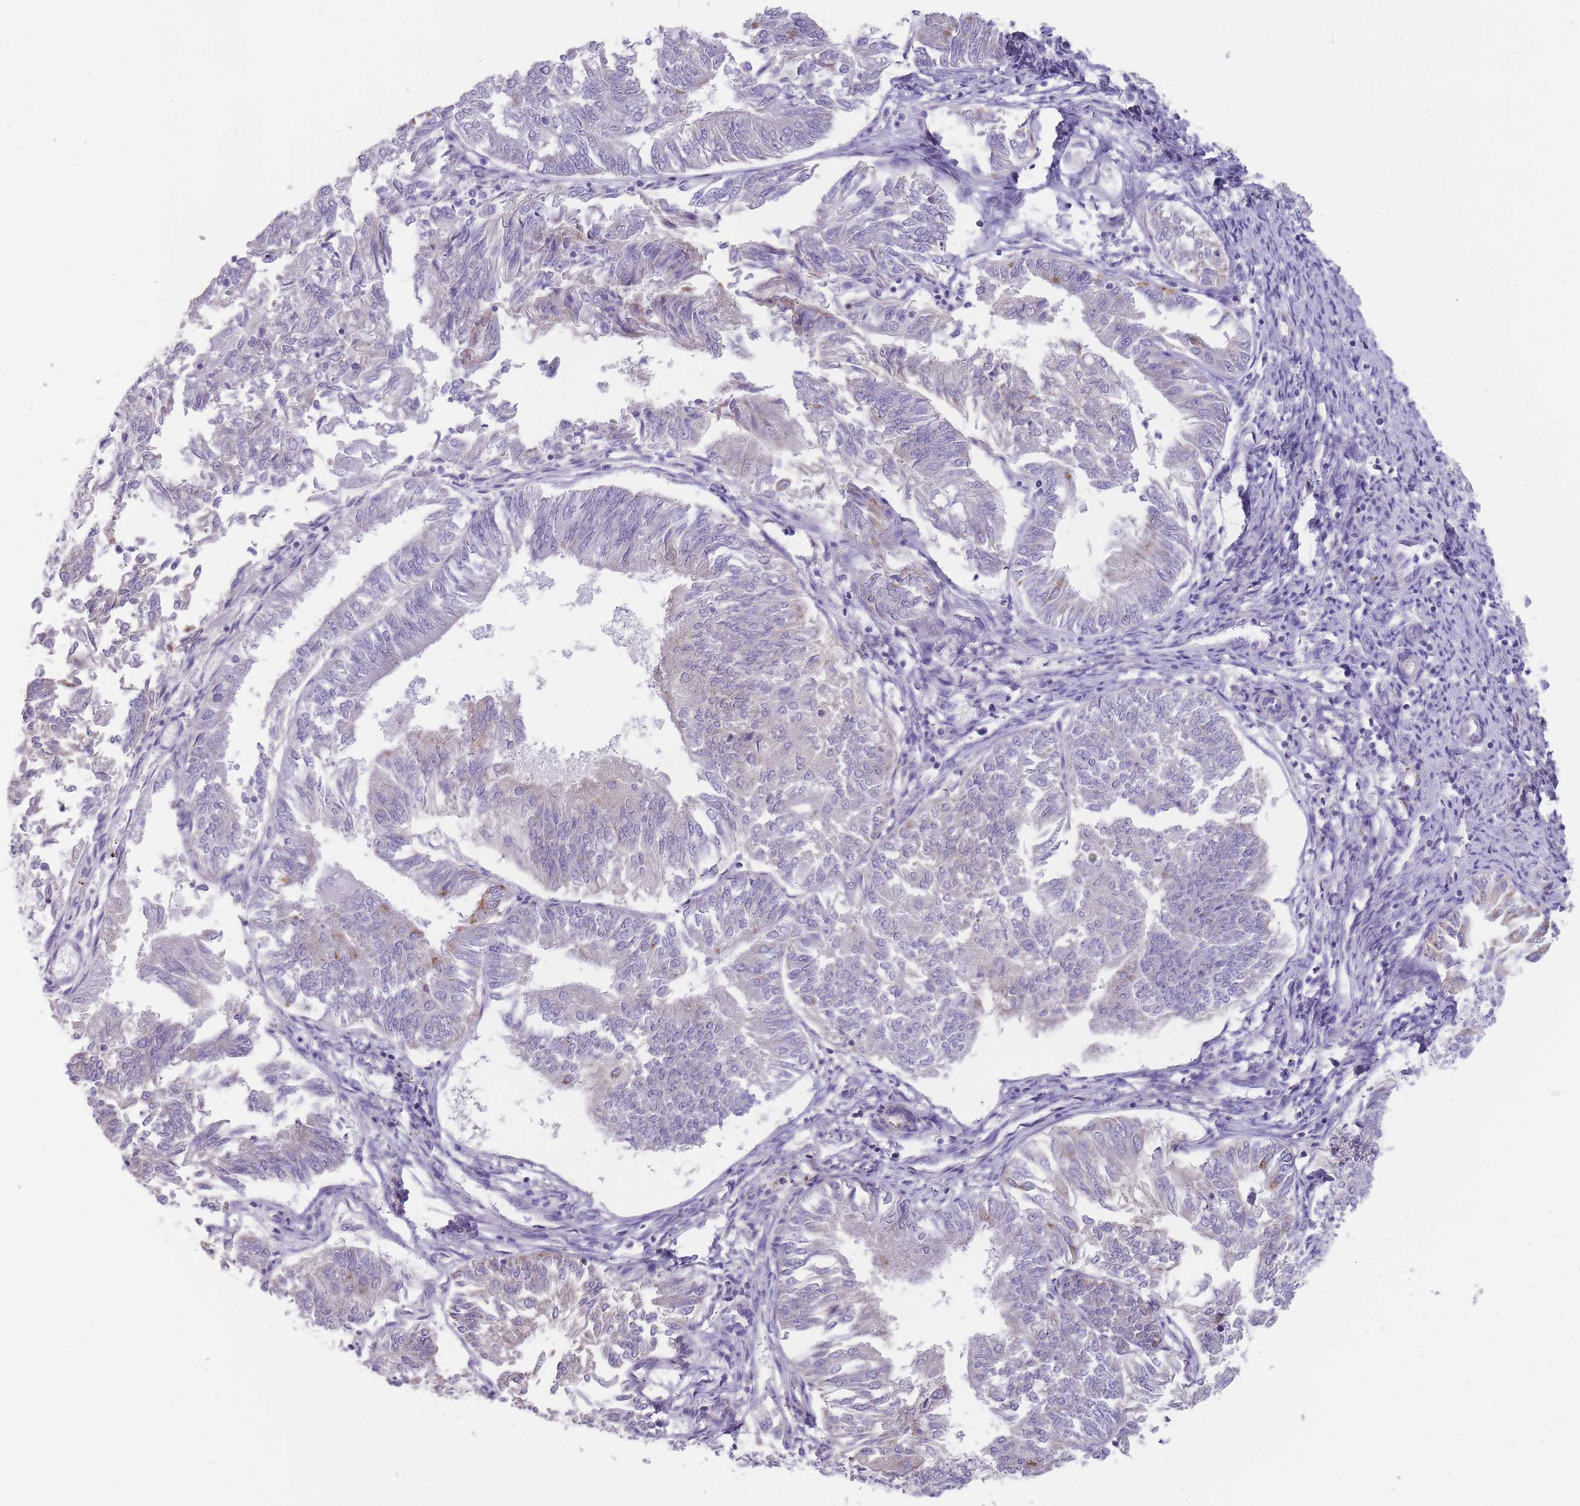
{"staining": {"intensity": "moderate", "quantity": "<25%", "location": "cytoplasmic/membranous"}, "tissue": "endometrial cancer", "cell_type": "Tumor cells", "image_type": "cancer", "snomed": [{"axis": "morphology", "description": "Adenocarcinoma, NOS"}, {"axis": "topography", "description": "Endometrium"}], "caption": "Endometrial adenocarcinoma stained with a brown dye displays moderate cytoplasmic/membranous positive positivity in about <25% of tumor cells.", "gene": "ZBTB24", "patient": {"sex": "female", "age": 58}}